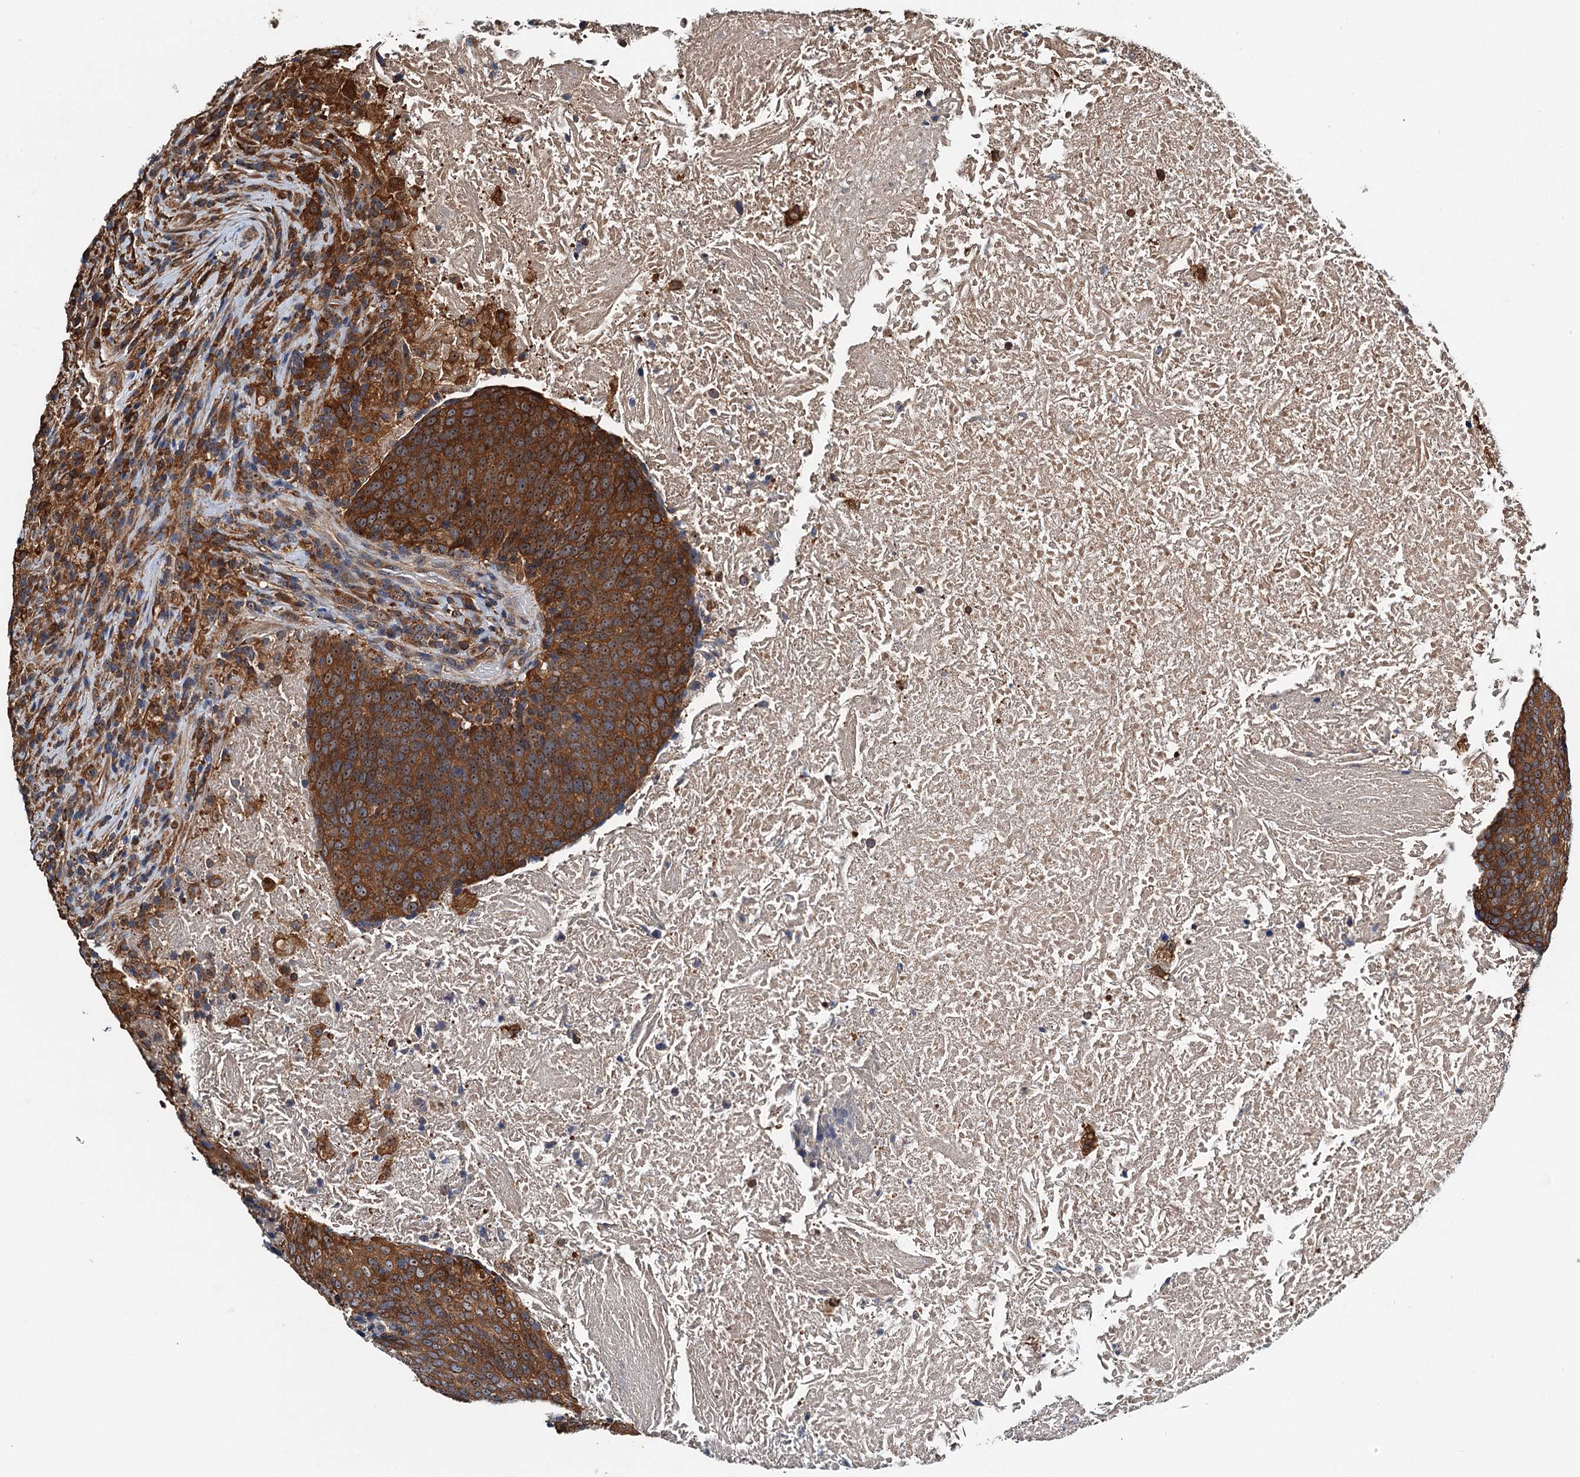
{"staining": {"intensity": "moderate", "quantity": ">75%", "location": "cytoplasmic/membranous"}, "tissue": "head and neck cancer", "cell_type": "Tumor cells", "image_type": "cancer", "snomed": [{"axis": "morphology", "description": "Squamous cell carcinoma, NOS"}, {"axis": "morphology", "description": "Squamous cell carcinoma, metastatic, NOS"}, {"axis": "topography", "description": "Lymph node"}, {"axis": "topography", "description": "Head-Neck"}], "caption": "Immunohistochemistry (IHC) image of human head and neck cancer (squamous cell carcinoma) stained for a protein (brown), which exhibits medium levels of moderate cytoplasmic/membranous staining in approximately >75% of tumor cells.", "gene": "USP6NL", "patient": {"sex": "male", "age": 62}}